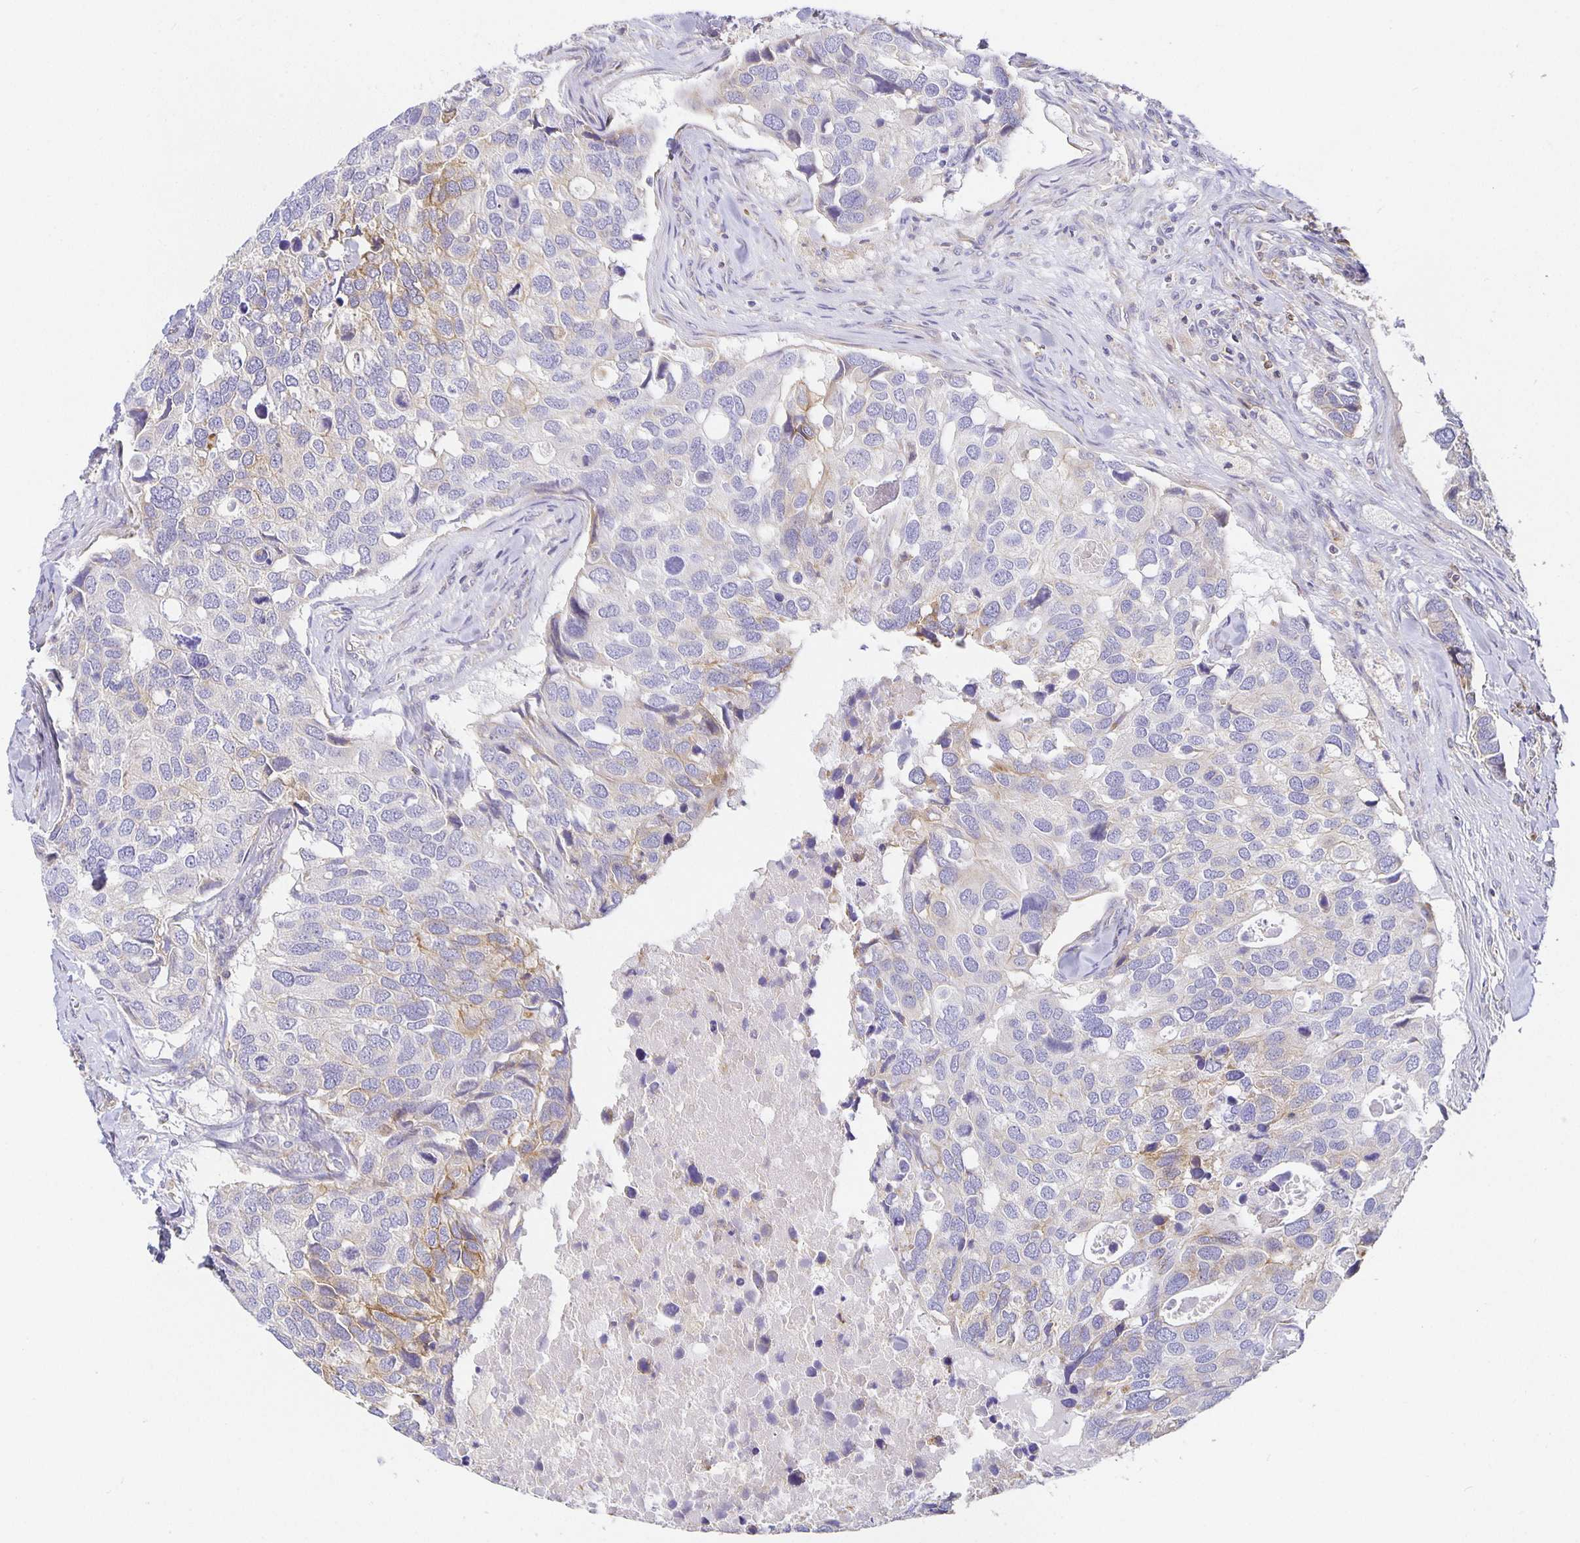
{"staining": {"intensity": "moderate", "quantity": "<25%", "location": "cytoplasmic/membranous"}, "tissue": "breast cancer", "cell_type": "Tumor cells", "image_type": "cancer", "snomed": [{"axis": "morphology", "description": "Duct carcinoma"}, {"axis": "topography", "description": "Breast"}], "caption": "This histopathology image exhibits immunohistochemistry staining of human intraductal carcinoma (breast), with low moderate cytoplasmic/membranous positivity in about <25% of tumor cells.", "gene": "FLRT3", "patient": {"sex": "female", "age": 83}}